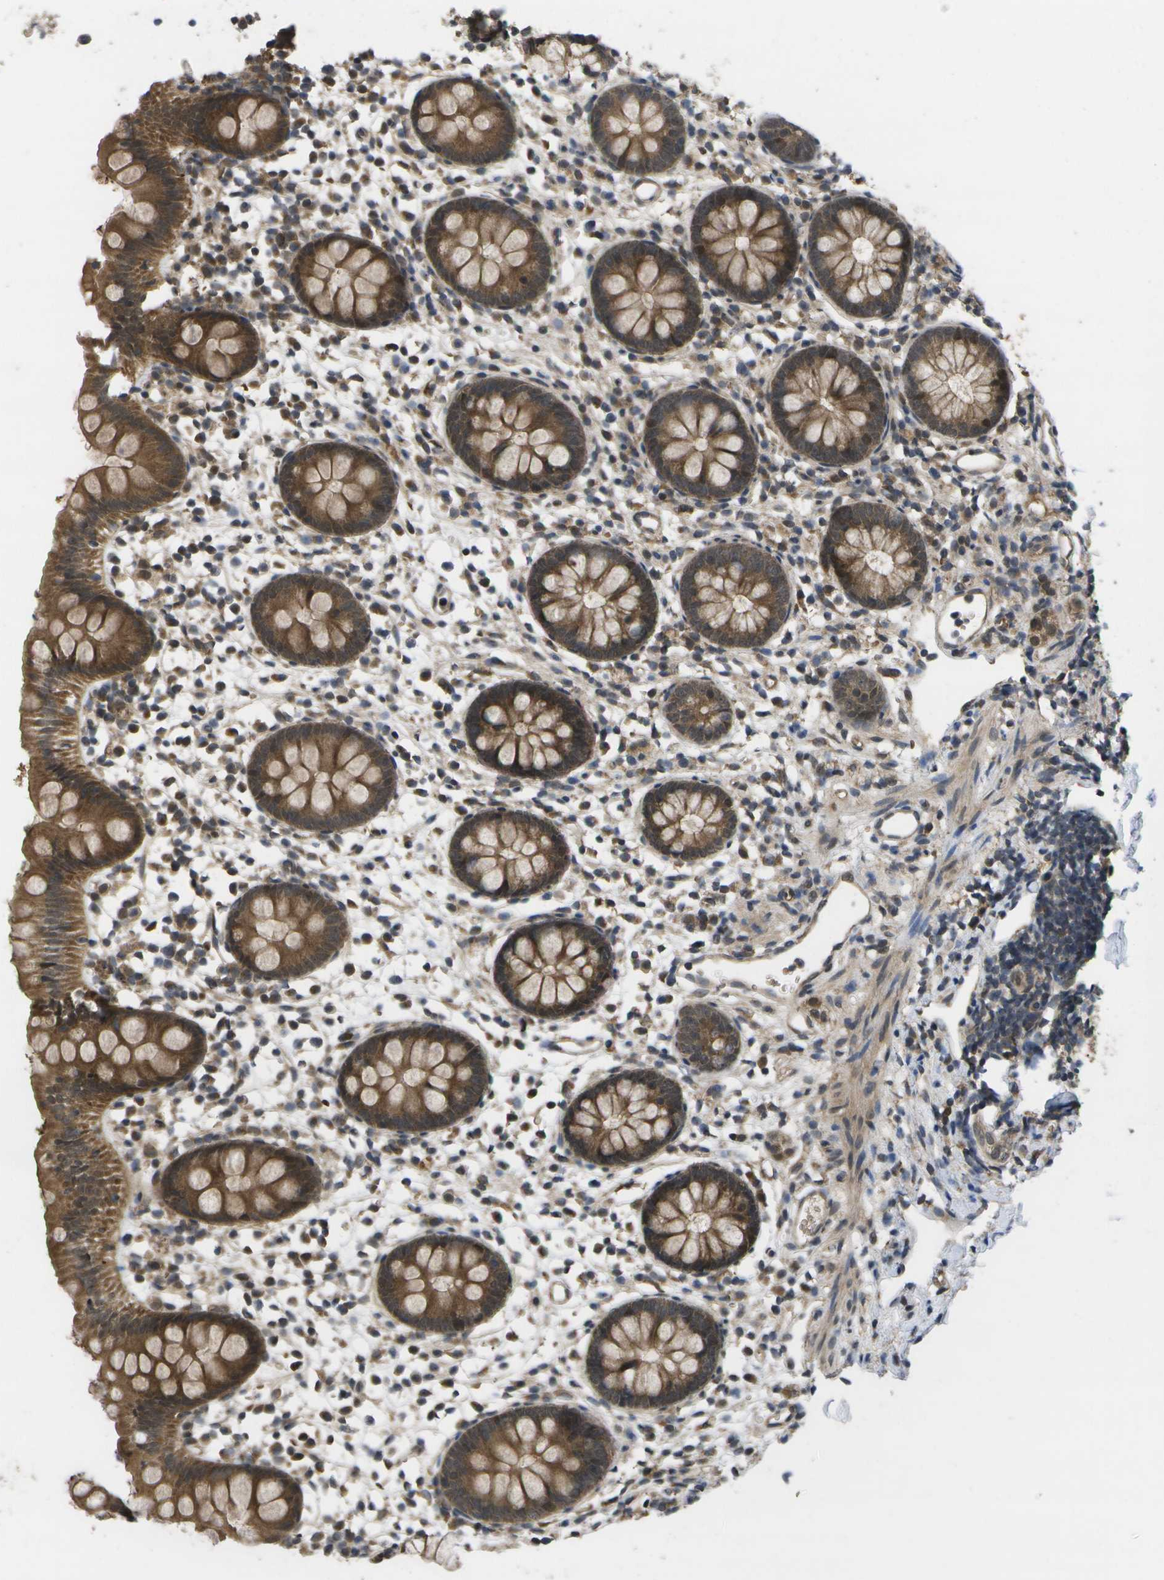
{"staining": {"intensity": "moderate", "quantity": ">75%", "location": "cytoplasmic/membranous"}, "tissue": "appendix", "cell_type": "Glandular cells", "image_type": "normal", "snomed": [{"axis": "morphology", "description": "Normal tissue, NOS"}, {"axis": "topography", "description": "Appendix"}], "caption": "Moderate cytoplasmic/membranous protein positivity is present in approximately >75% of glandular cells in appendix. (DAB (3,3'-diaminobenzidine) = brown stain, brightfield microscopy at high magnification).", "gene": "ALAS1", "patient": {"sex": "female", "age": 20}}